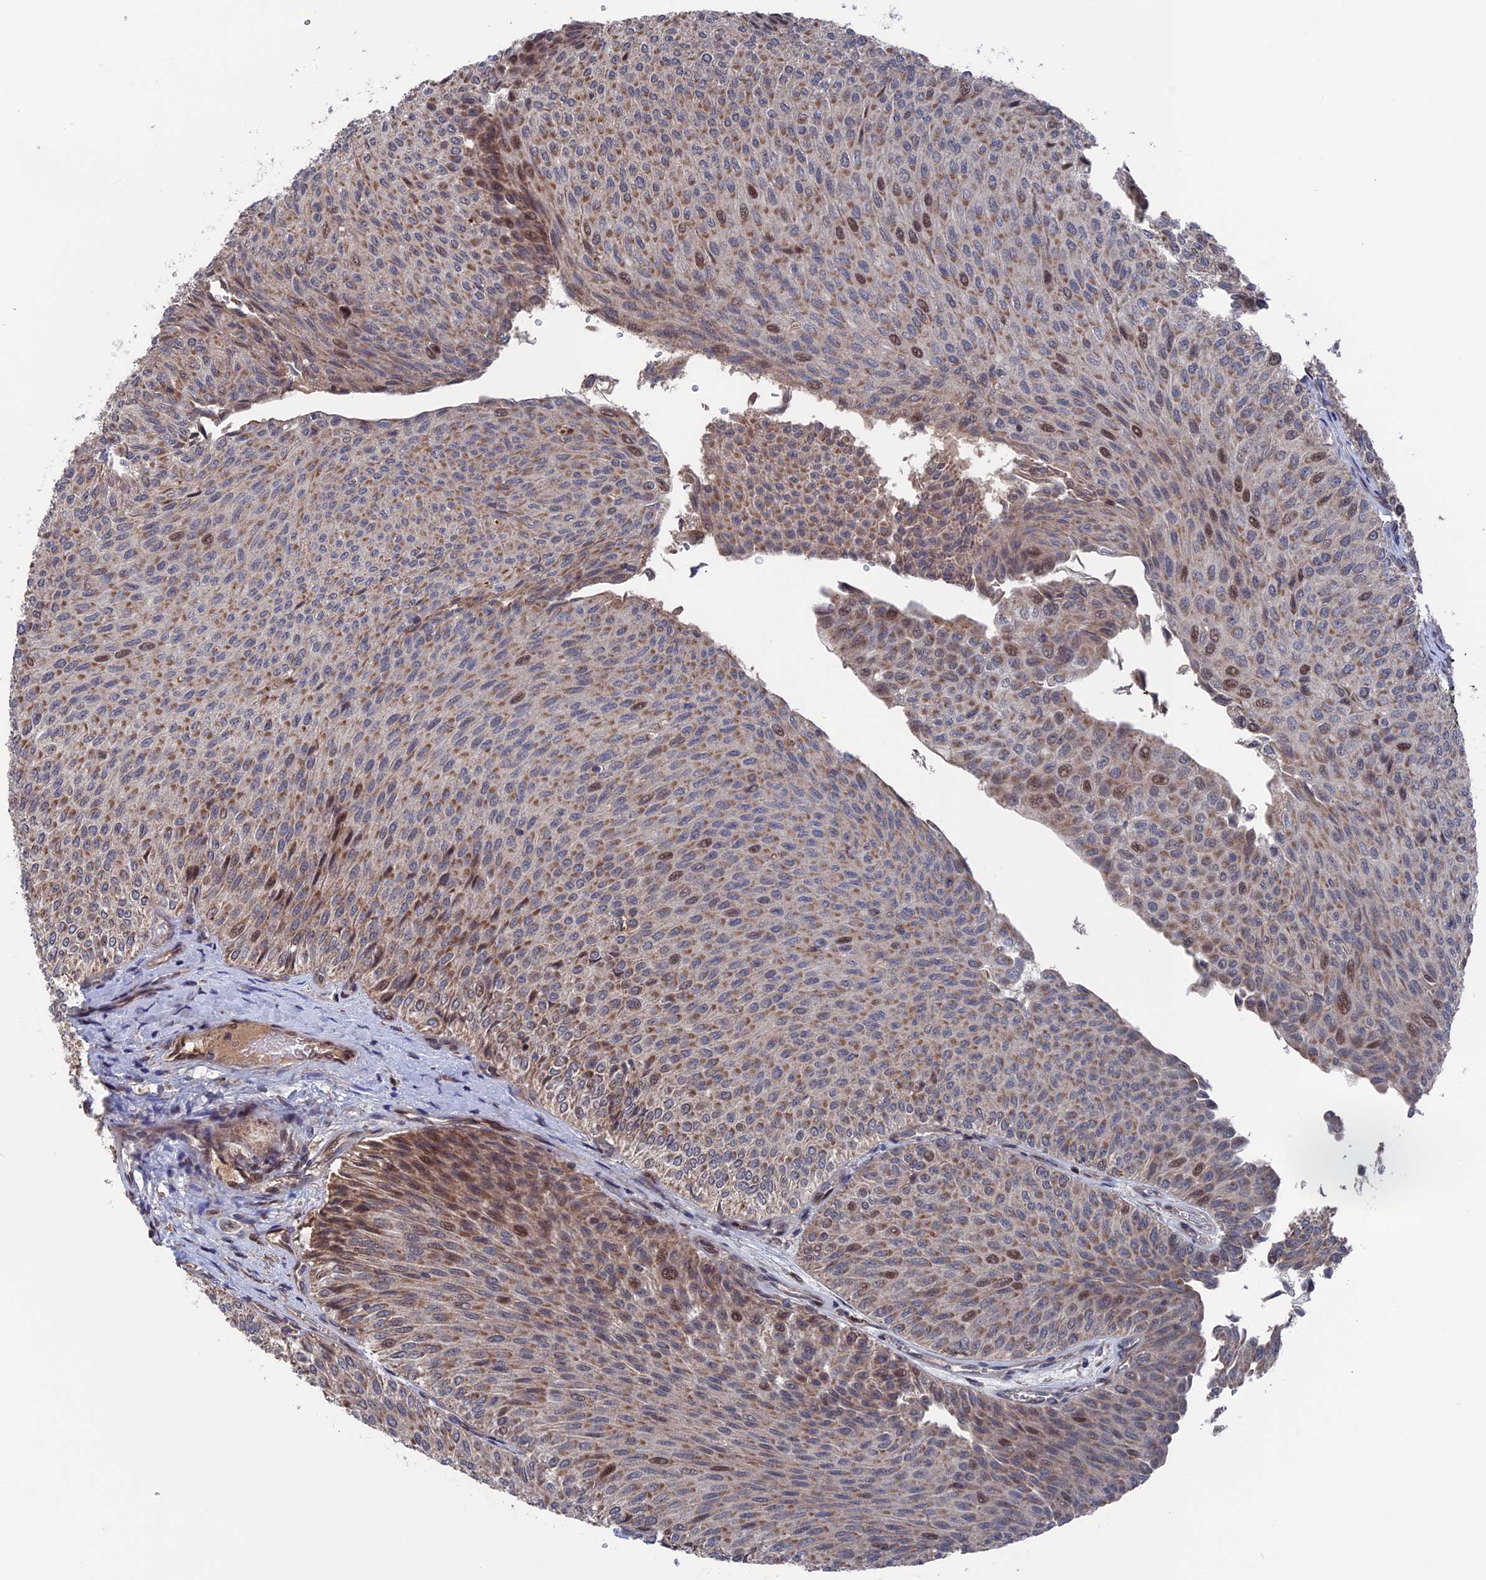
{"staining": {"intensity": "weak", "quantity": ">75%", "location": "cytoplasmic/membranous"}, "tissue": "urothelial cancer", "cell_type": "Tumor cells", "image_type": "cancer", "snomed": [{"axis": "morphology", "description": "Urothelial carcinoma, Low grade"}, {"axis": "topography", "description": "Urinary bladder"}], "caption": "This image demonstrates immunohistochemistry staining of urothelial cancer, with low weak cytoplasmic/membranous expression in approximately >75% of tumor cells.", "gene": "PLA2G15", "patient": {"sex": "male", "age": 78}}